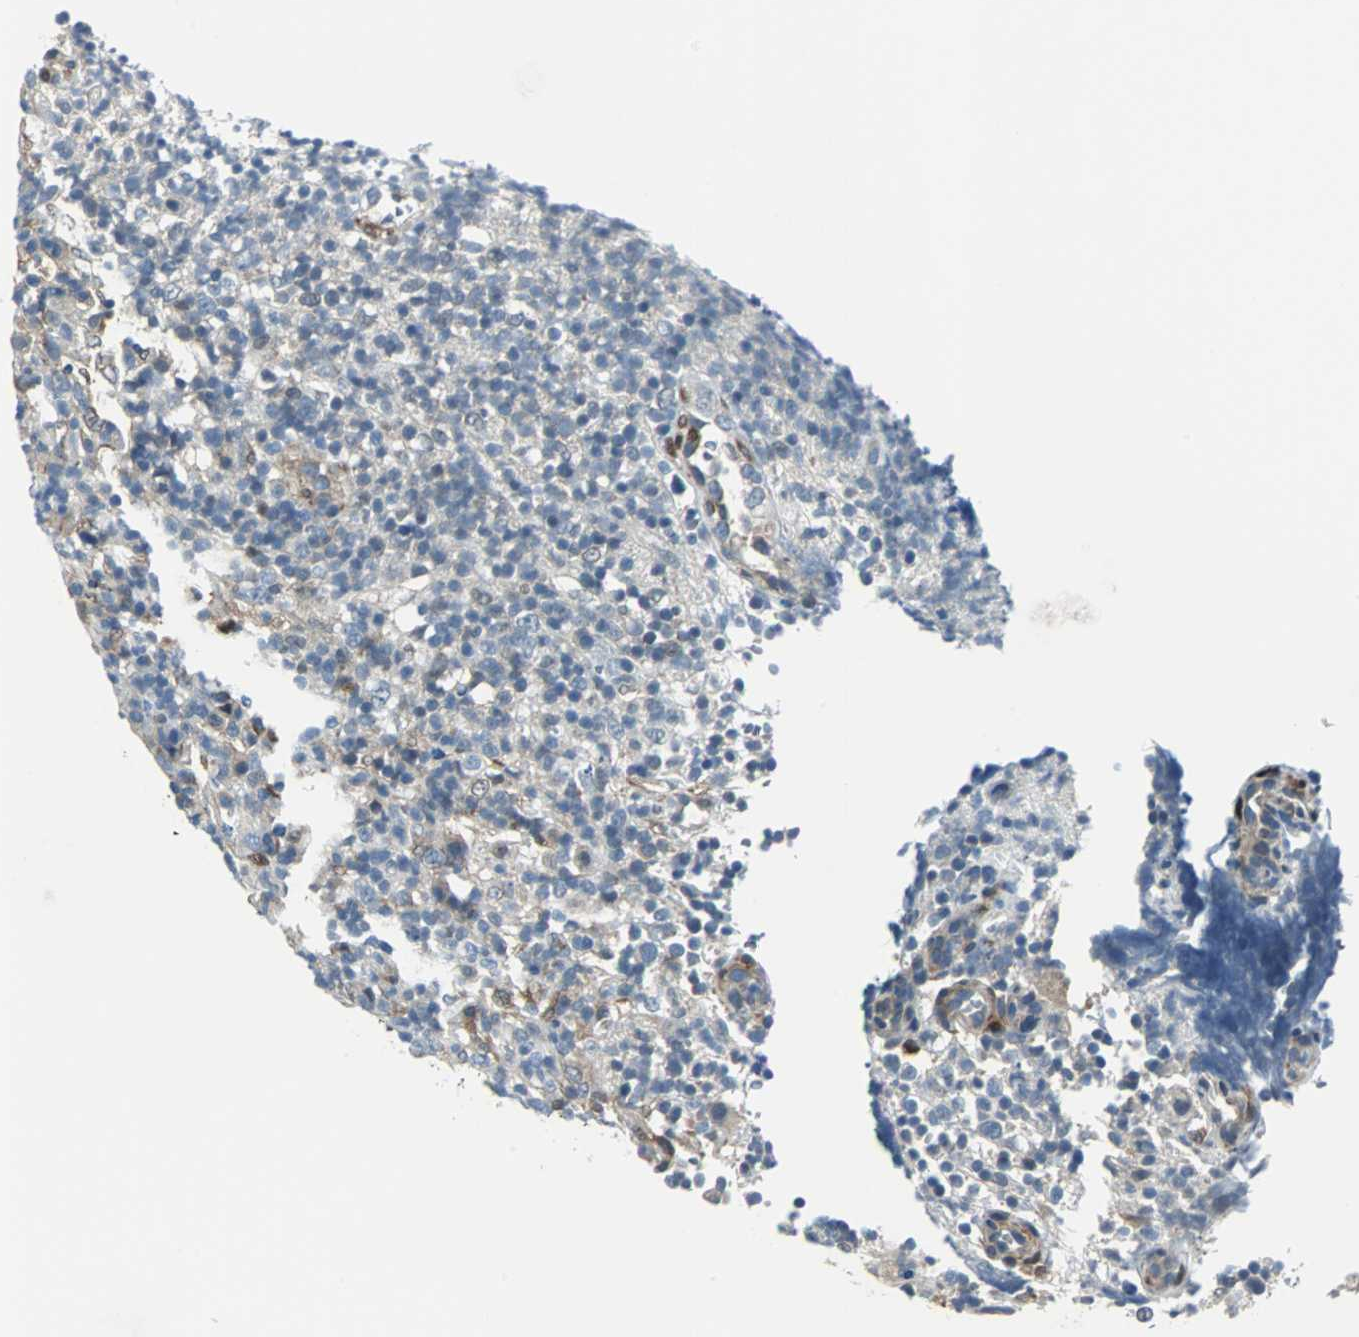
{"staining": {"intensity": "weak", "quantity": "<25%", "location": "cytoplasmic/membranous"}, "tissue": "lymphoma", "cell_type": "Tumor cells", "image_type": "cancer", "snomed": [{"axis": "morphology", "description": "Malignant lymphoma, non-Hodgkin's type, High grade"}, {"axis": "topography", "description": "Lymph node"}], "caption": "Immunohistochemical staining of human lymphoma reveals no significant expression in tumor cells.", "gene": "FHL2", "patient": {"sex": "female", "age": 76}}